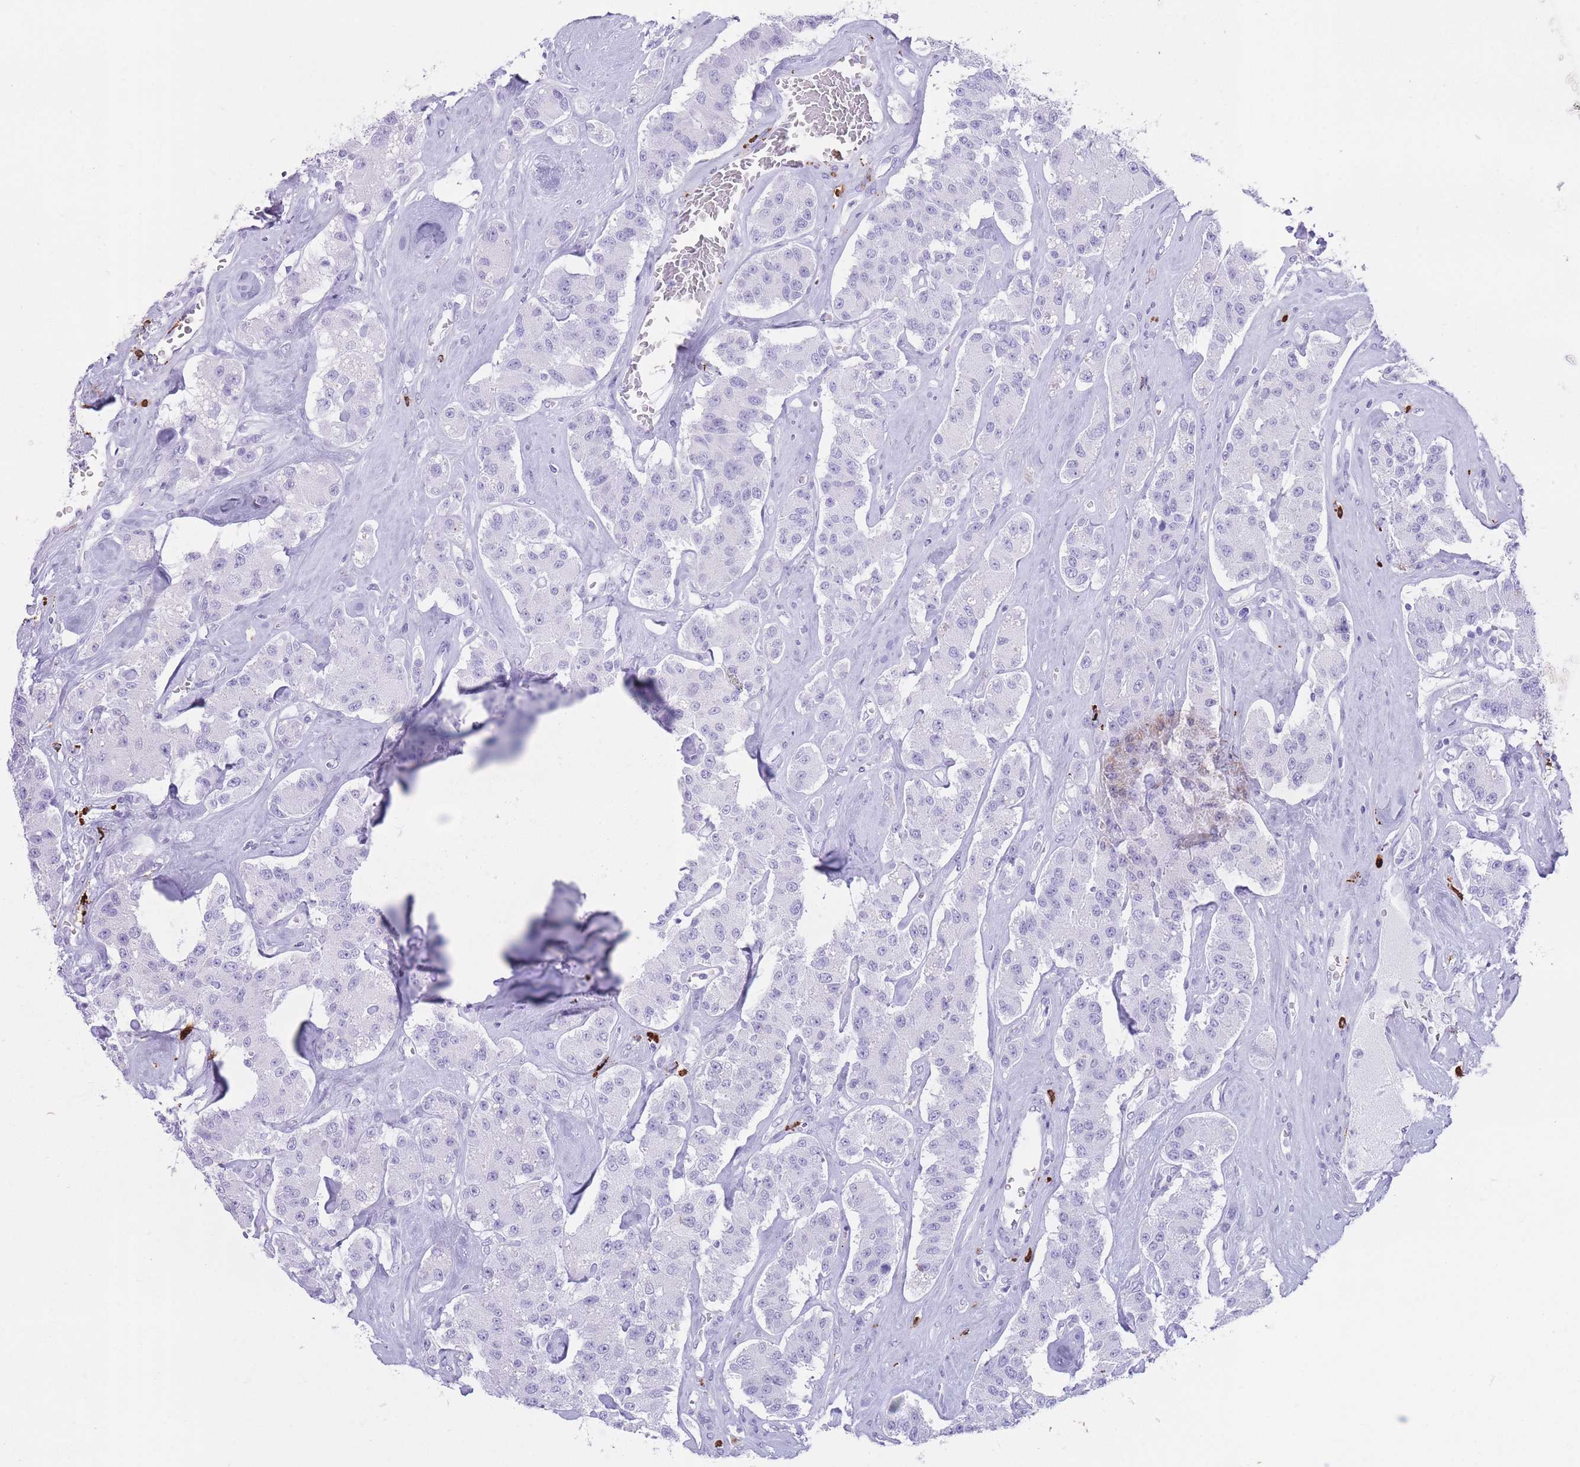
{"staining": {"intensity": "negative", "quantity": "none", "location": "none"}, "tissue": "carcinoid", "cell_type": "Tumor cells", "image_type": "cancer", "snomed": [{"axis": "morphology", "description": "Carcinoid, malignant, NOS"}, {"axis": "topography", "description": "Pancreas"}], "caption": "IHC photomicrograph of neoplastic tissue: carcinoid stained with DAB displays no significant protein expression in tumor cells. (DAB immunohistochemistry visualized using brightfield microscopy, high magnification).", "gene": "OR4F21", "patient": {"sex": "male", "age": 41}}